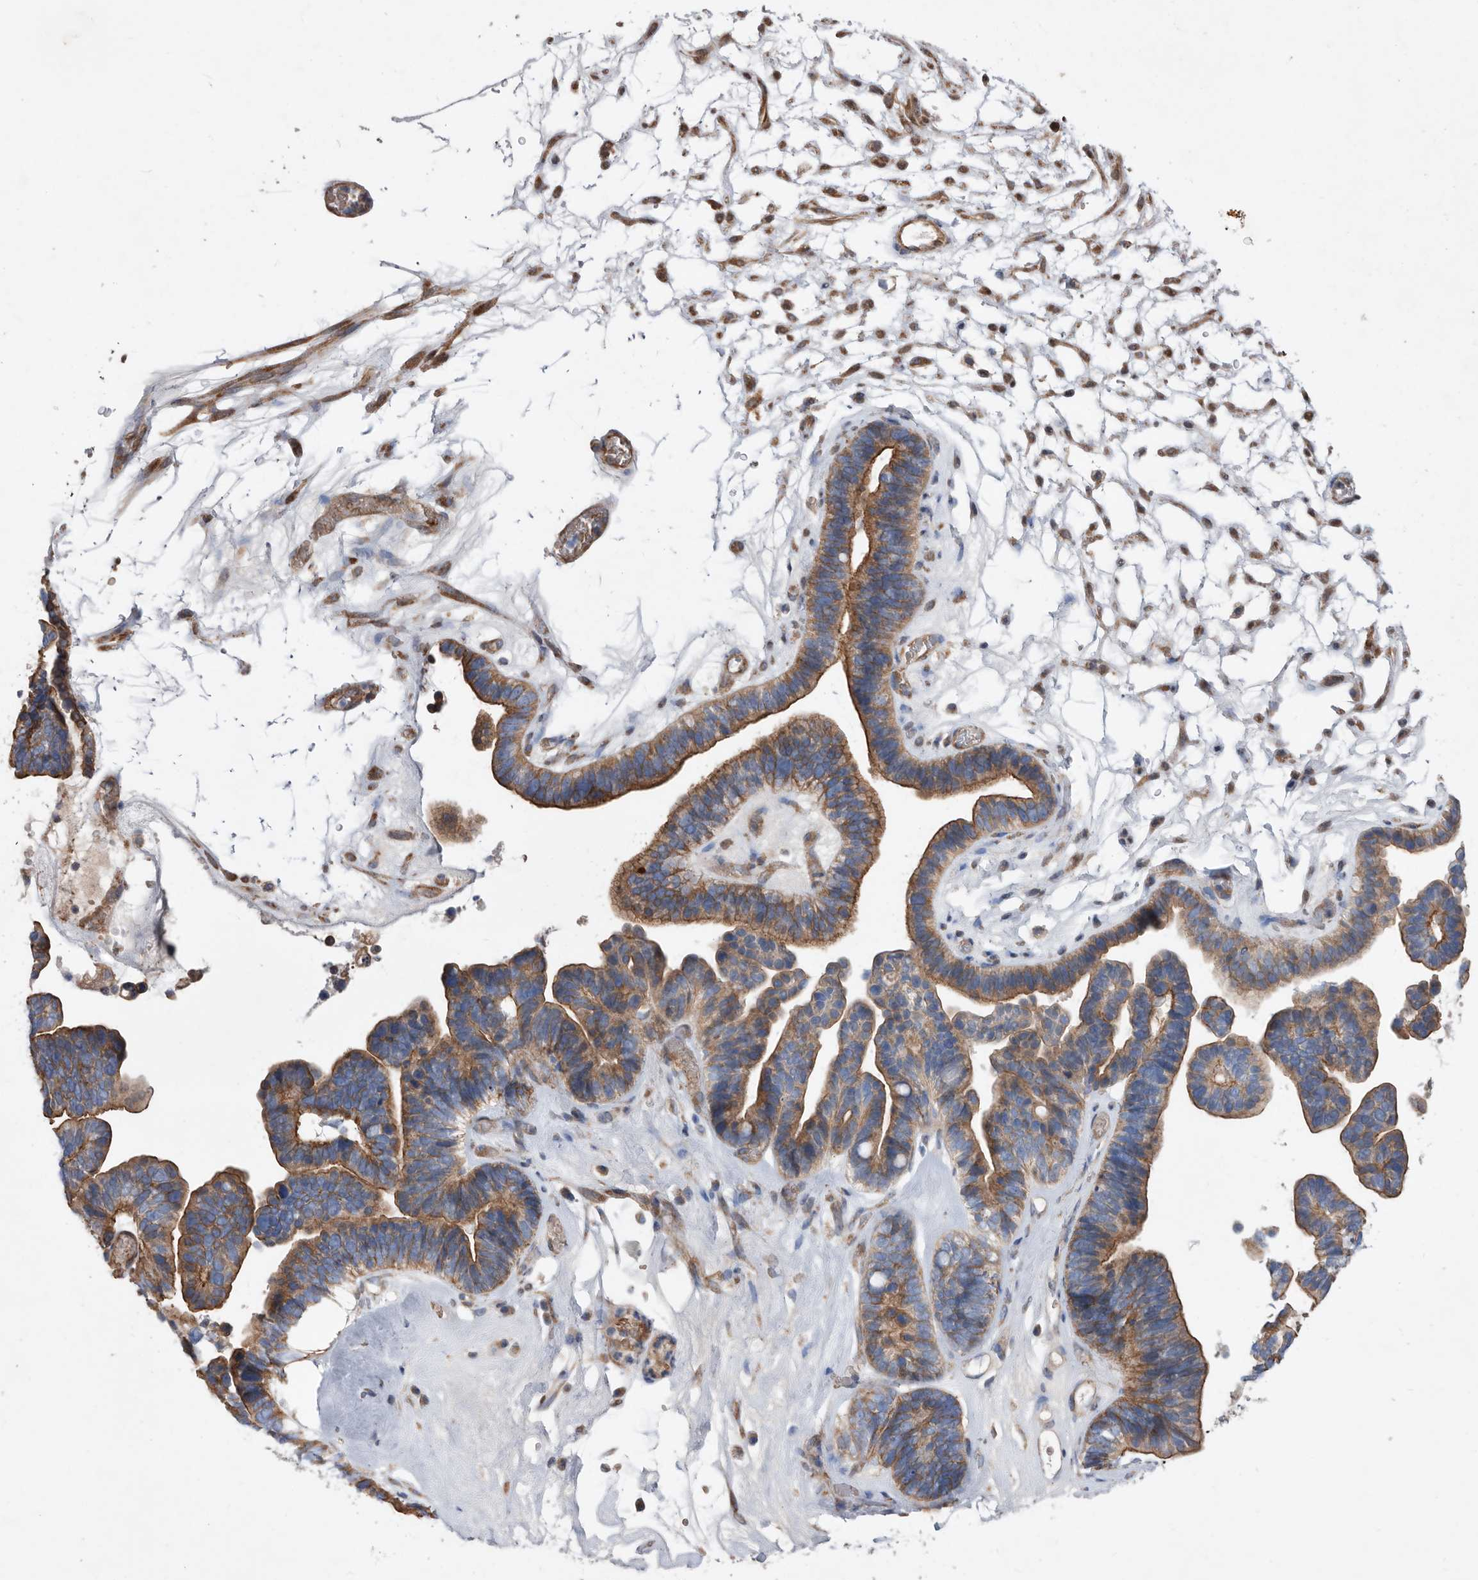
{"staining": {"intensity": "moderate", "quantity": ">75%", "location": "cytoplasmic/membranous"}, "tissue": "ovarian cancer", "cell_type": "Tumor cells", "image_type": "cancer", "snomed": [{"axis": "morphology", "description": "Cystadenocarcinoma, serous, NOS"}, {"axis": "topography", "description": "Ovary"}], "caption": "Tumor cells demonstrate medium levels of moderate cytoplasmic/membranous staining in about >75% of cells in ovarian serous cystadenocarcinoma.", "gene": "ATP13A3", "patient": {"sex": "female", "age": 56}}